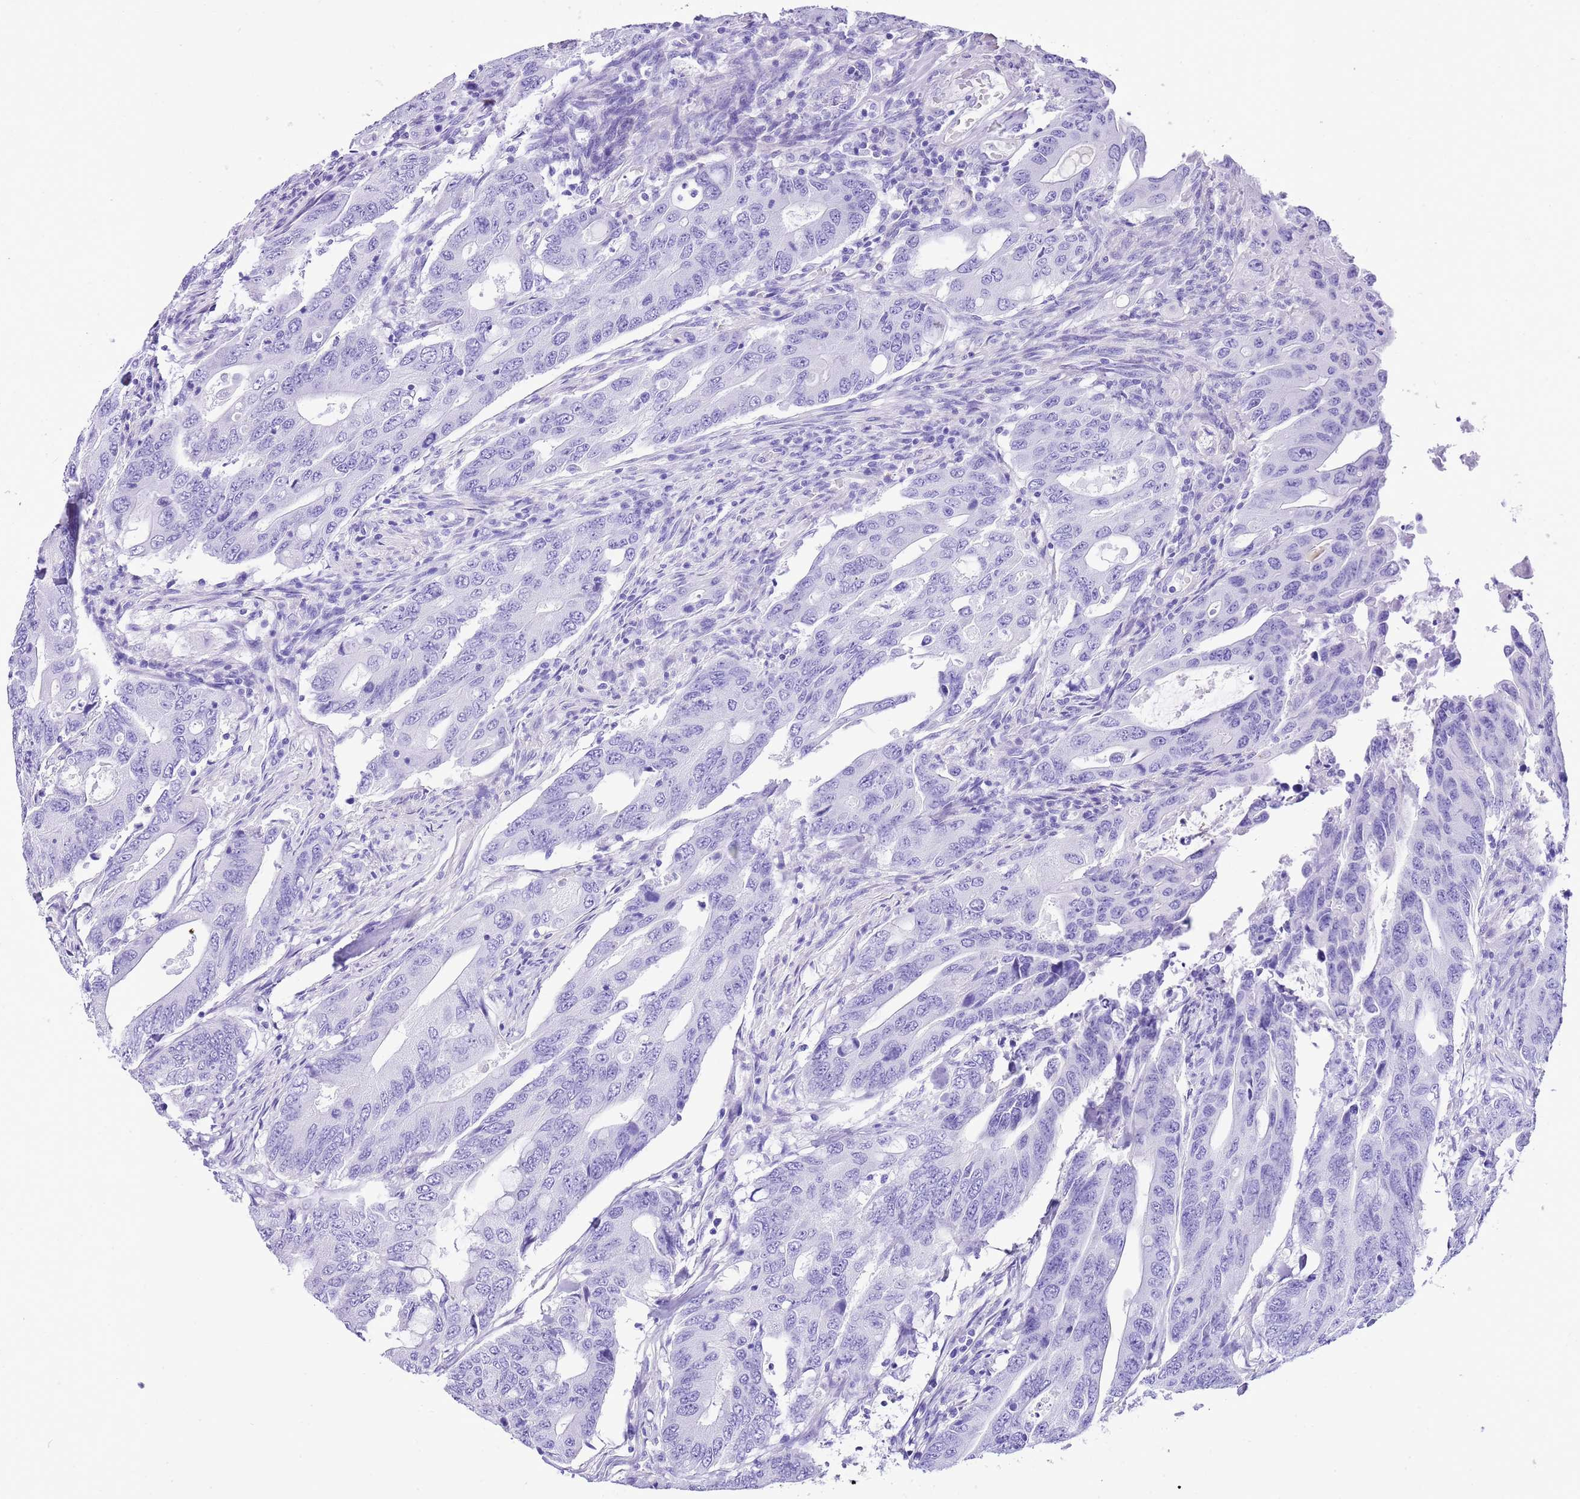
{"staining": {"intensity": "negative", "quantity": "none", "location": "none"}, "tissue": "colorectal cancer", "cell_type": "Tumor cells", "image_type": "cancer", "snomed": [{"axis": "morphology", "description": "Adenocarcinoma, NOS"}, {"axis": "topography", "description": "Colon"}], "caption": "Immunohistochemistry photomicrograph of neoplastic tissue: human colorectal cancer (adenocarcinoma) stained with DAB demonstrates no significant protein expression in tumor cells. The staining is performed using DAB (3,3'-diaminobenzidine) brown chromogen with nuclei counter-stained in using hematoxylin.", "gene": "KCNC1", "patient": {"sex": "male", "age": 71}}